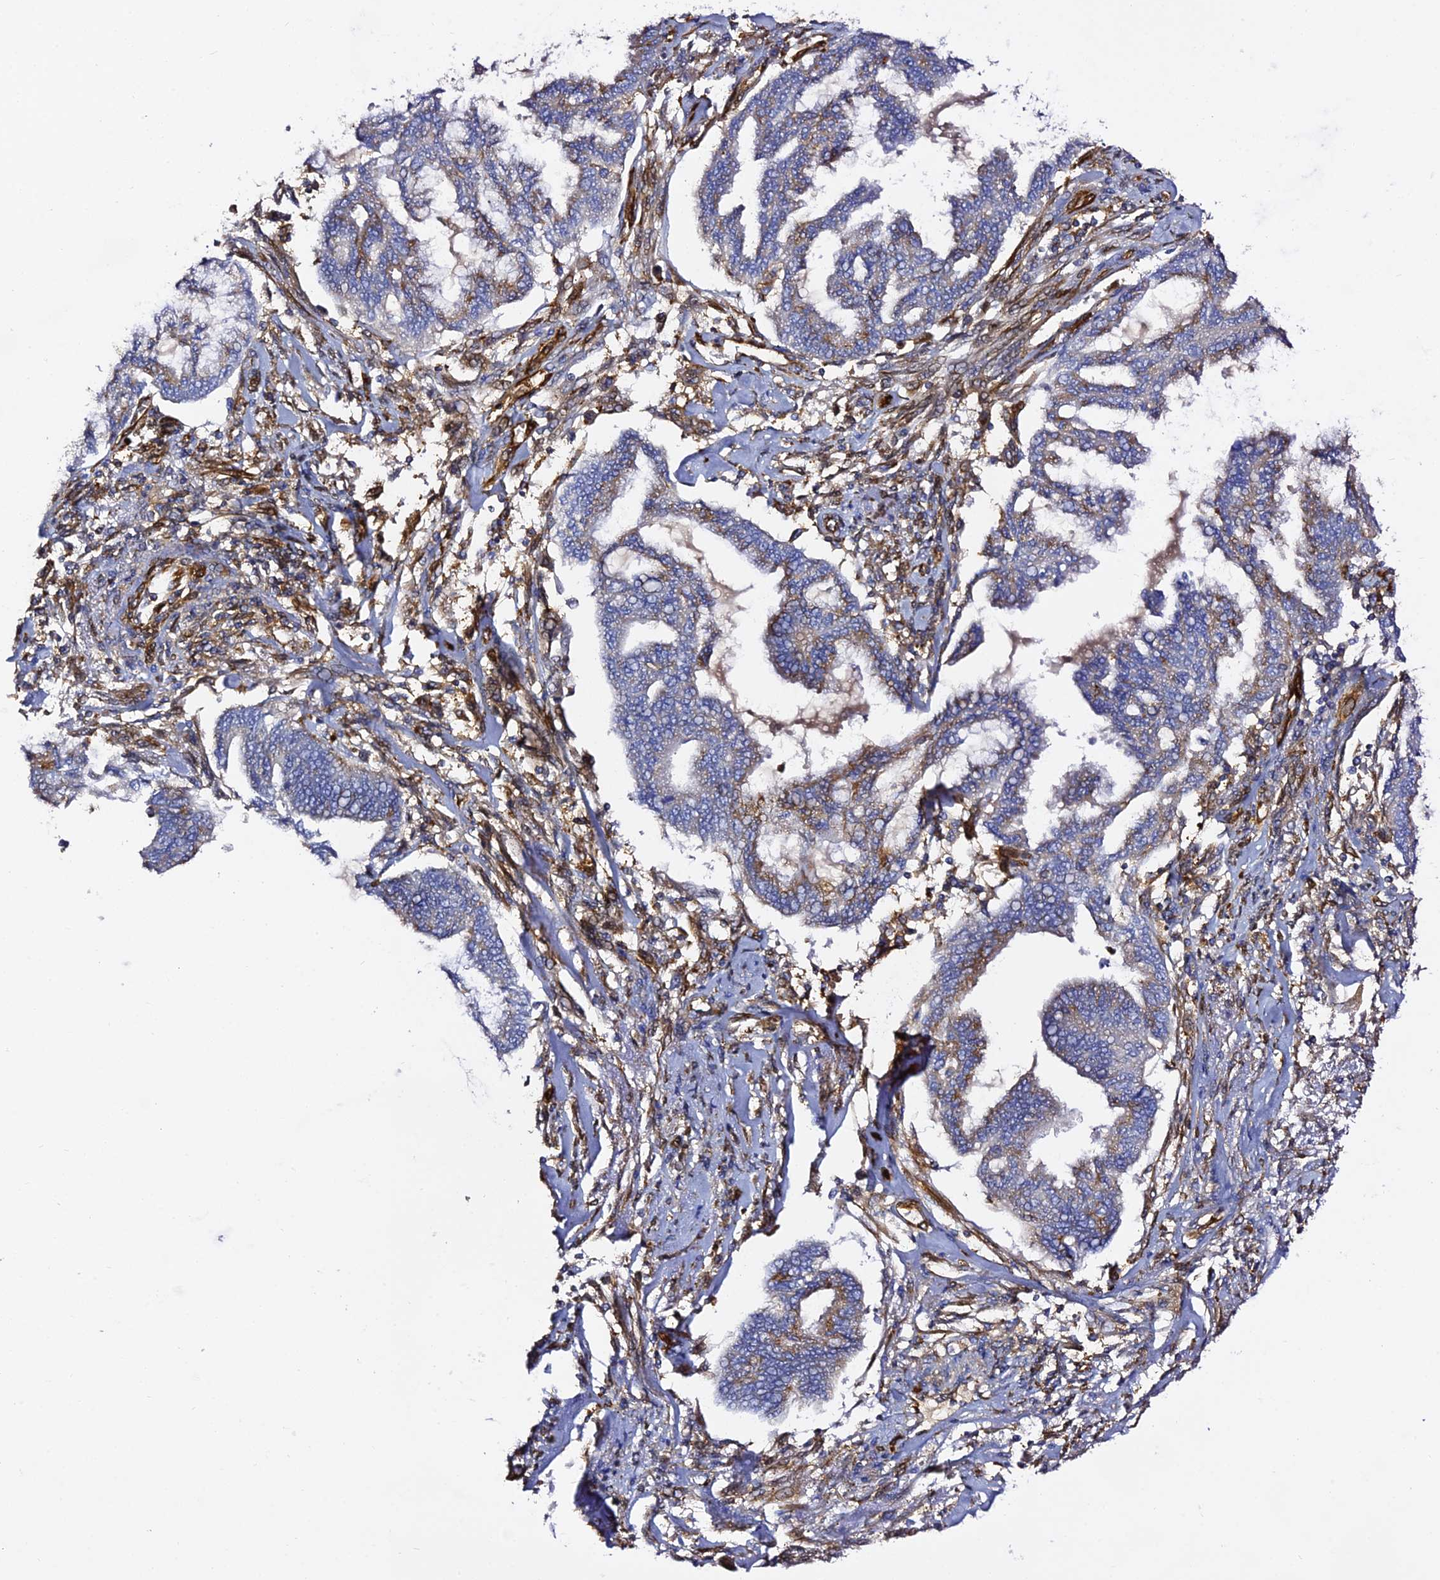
{"staining": {"intensity": "weak", "quantity": "25%-75%", "location": "cytoplasmic/membranous"}, "tissue": "endometrial cancer", "cell_type": "Tumor cells", "image_type": "cancer", "snomed": [{"axis": "morphology", "description": "Adenocarcinoma, NOS"}, {"axis": "topography", "description": "Endometrium"}], "caption": "High-magnification brightfield microscopy of adenocarcinoma (endometrial) stained with DAB (brown) and counterstained with hematoxylin (blue). tumor cells exhibit weak cytoplasmic/membranous positivity is identified in about25%-75% of cells.", "gene": "TRPV2", "patient": {"sex": "female", "age": 86}}